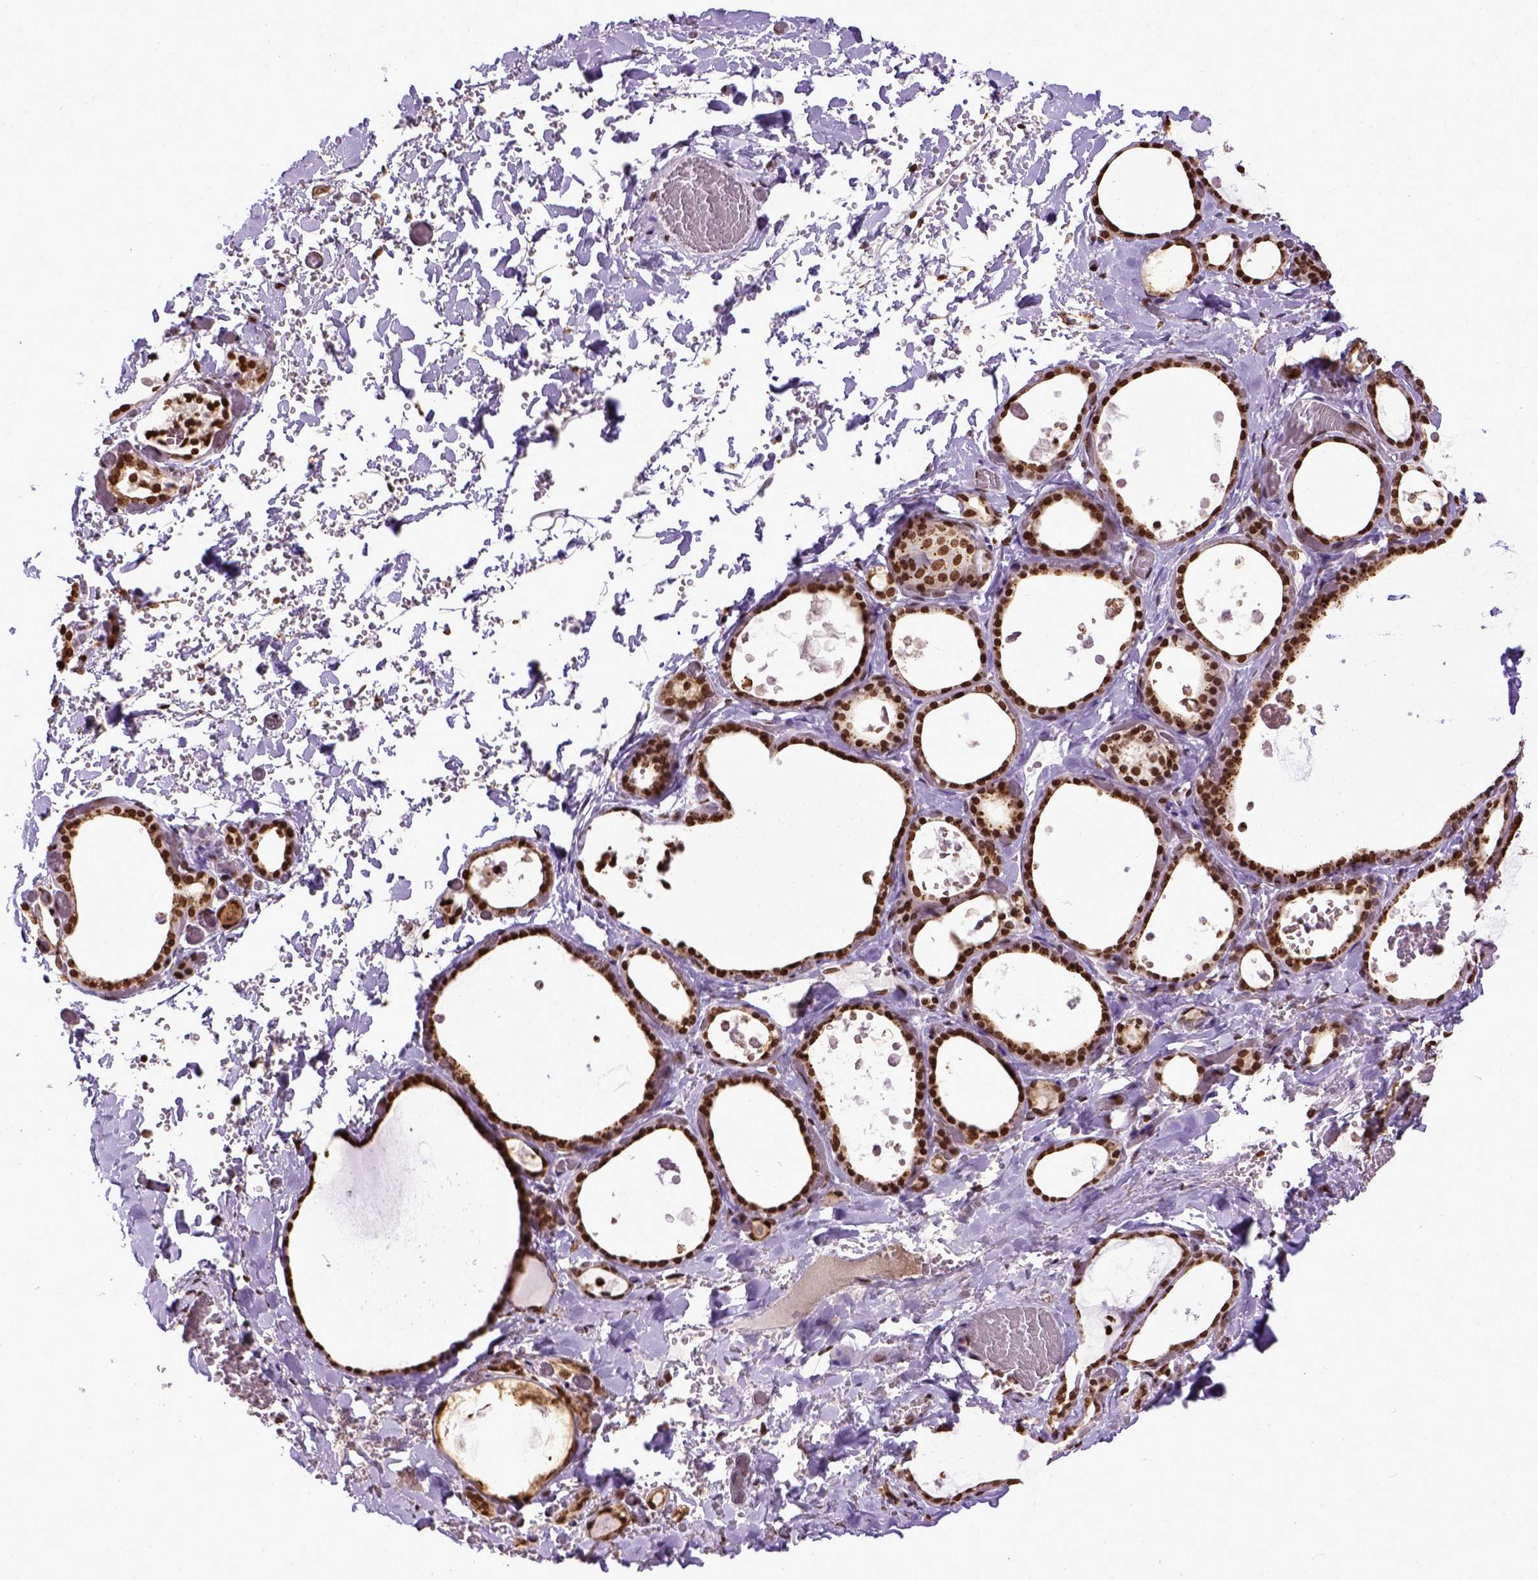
{"staining": {"intensity": "strong", "quantity": ">75%", "location": "nuclear"}, "tissue": "thyroid gland", "cell_type": "Glandular cells", "image_type": "normal", "snomed": [{"axis": "morphology", "description": "Normal tissue, NOS"}, {"axis": "topography", "description": "Thyroid gland"}], "caption": "Brown immunohistochemical staining in benign human thyroid gland reveals strong nuclear expression in approximately >75% of glandular cells. The staining is performed using DAB brown chromogen to label protein expression. The nuclei are counter-stained blue using hematoxylin.", "gene": "ZNF75D", "patient": {"sex": "female", "age": 56}}